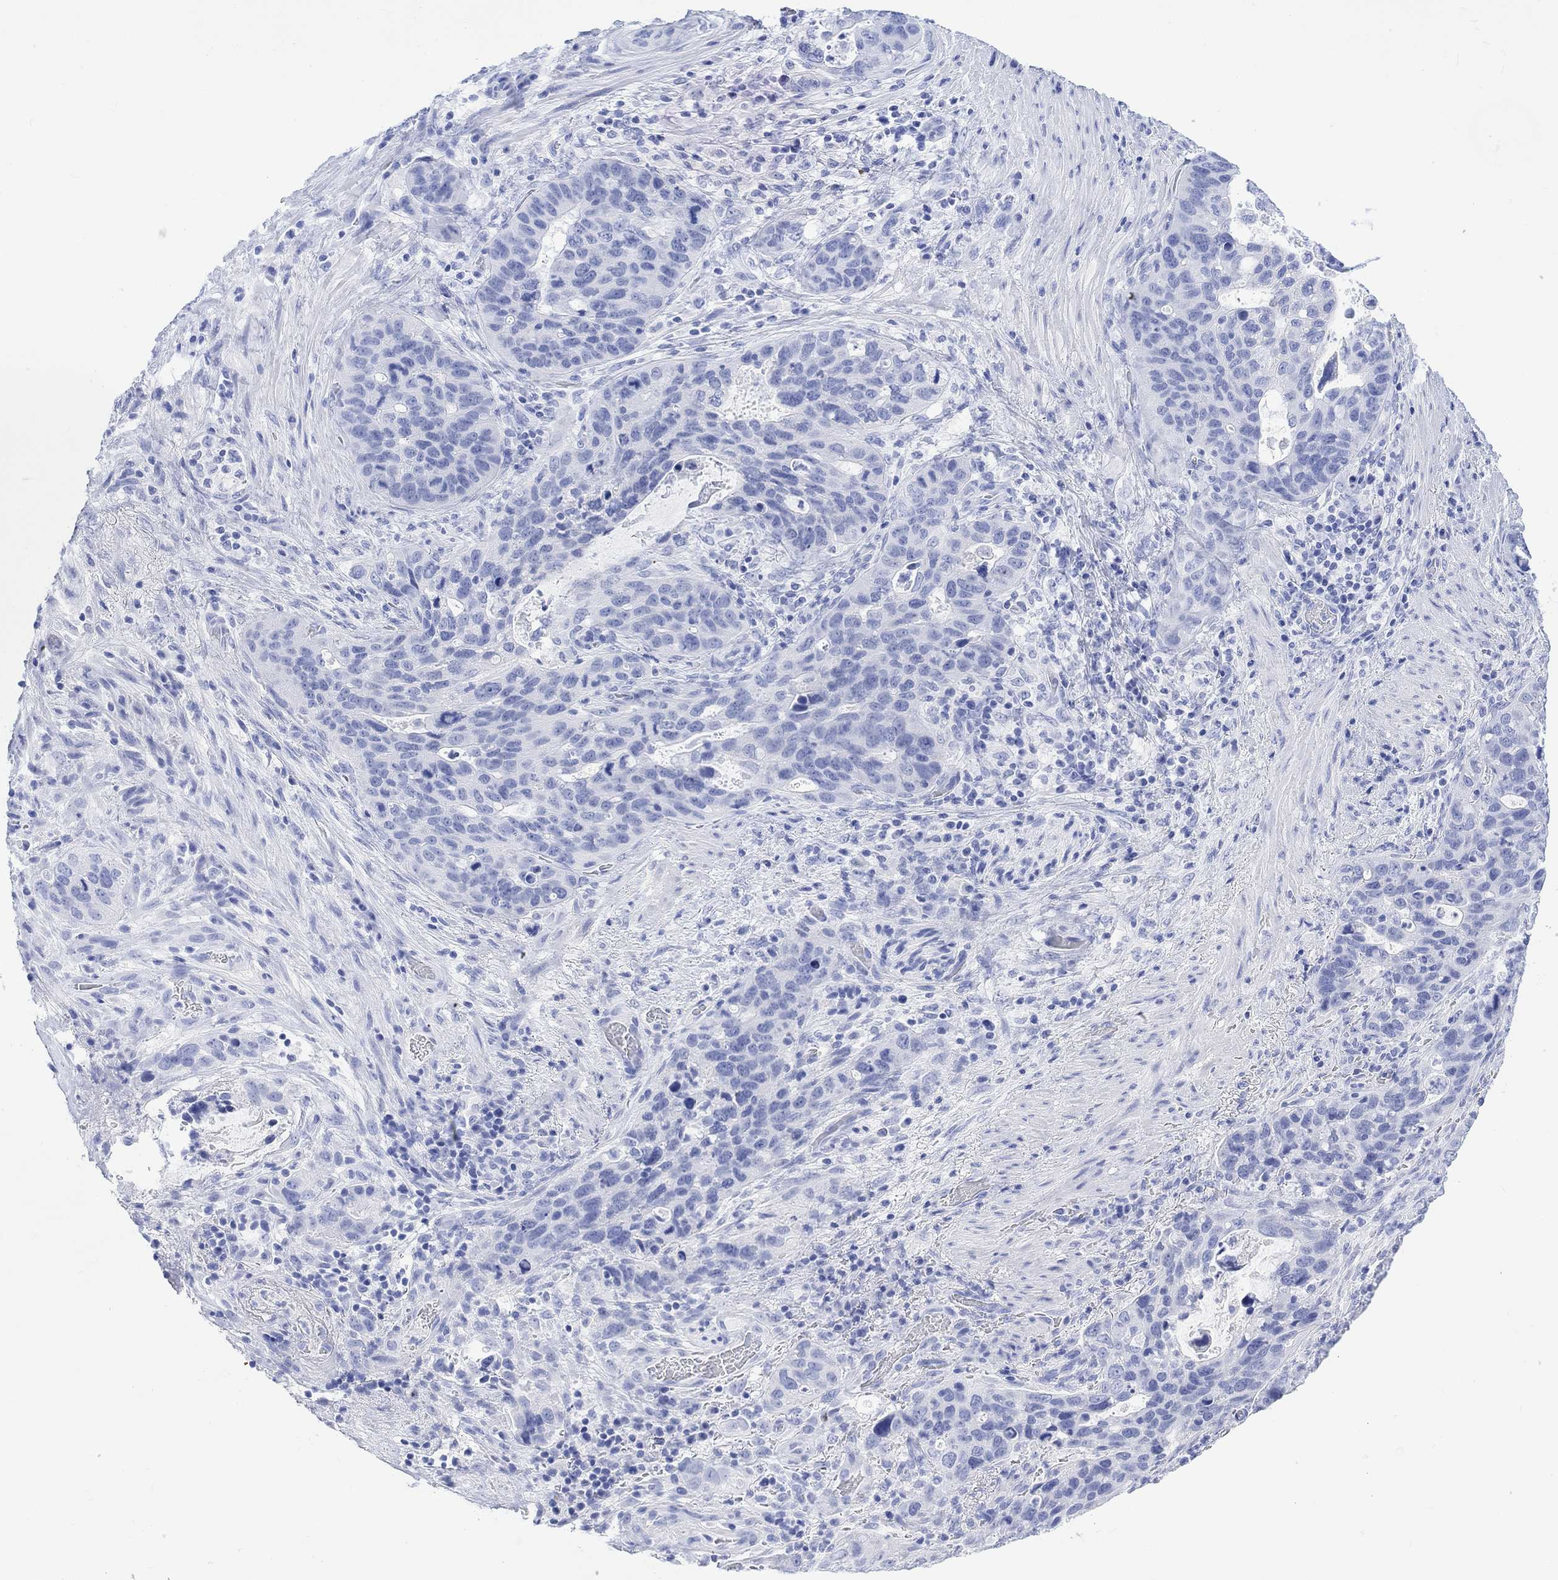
{"staining": {"intensity": "negative", "quantity": "none", "location": "none"}, "tissue": "stomach cancer", "cell_type": "Tumor cells", "image_type": "cancer", "snomed": [{"axis": "morphology", "description": "Adenocarcinoma, NOS"}, {"axis": "topography", "description": "Stomach"}], "caption": "Tumor cells show no significant protein positivity in stomach cancer (adenocarcinoma).", "gene": "CELF4", "patient": {"sex": "male", "age": 54}}